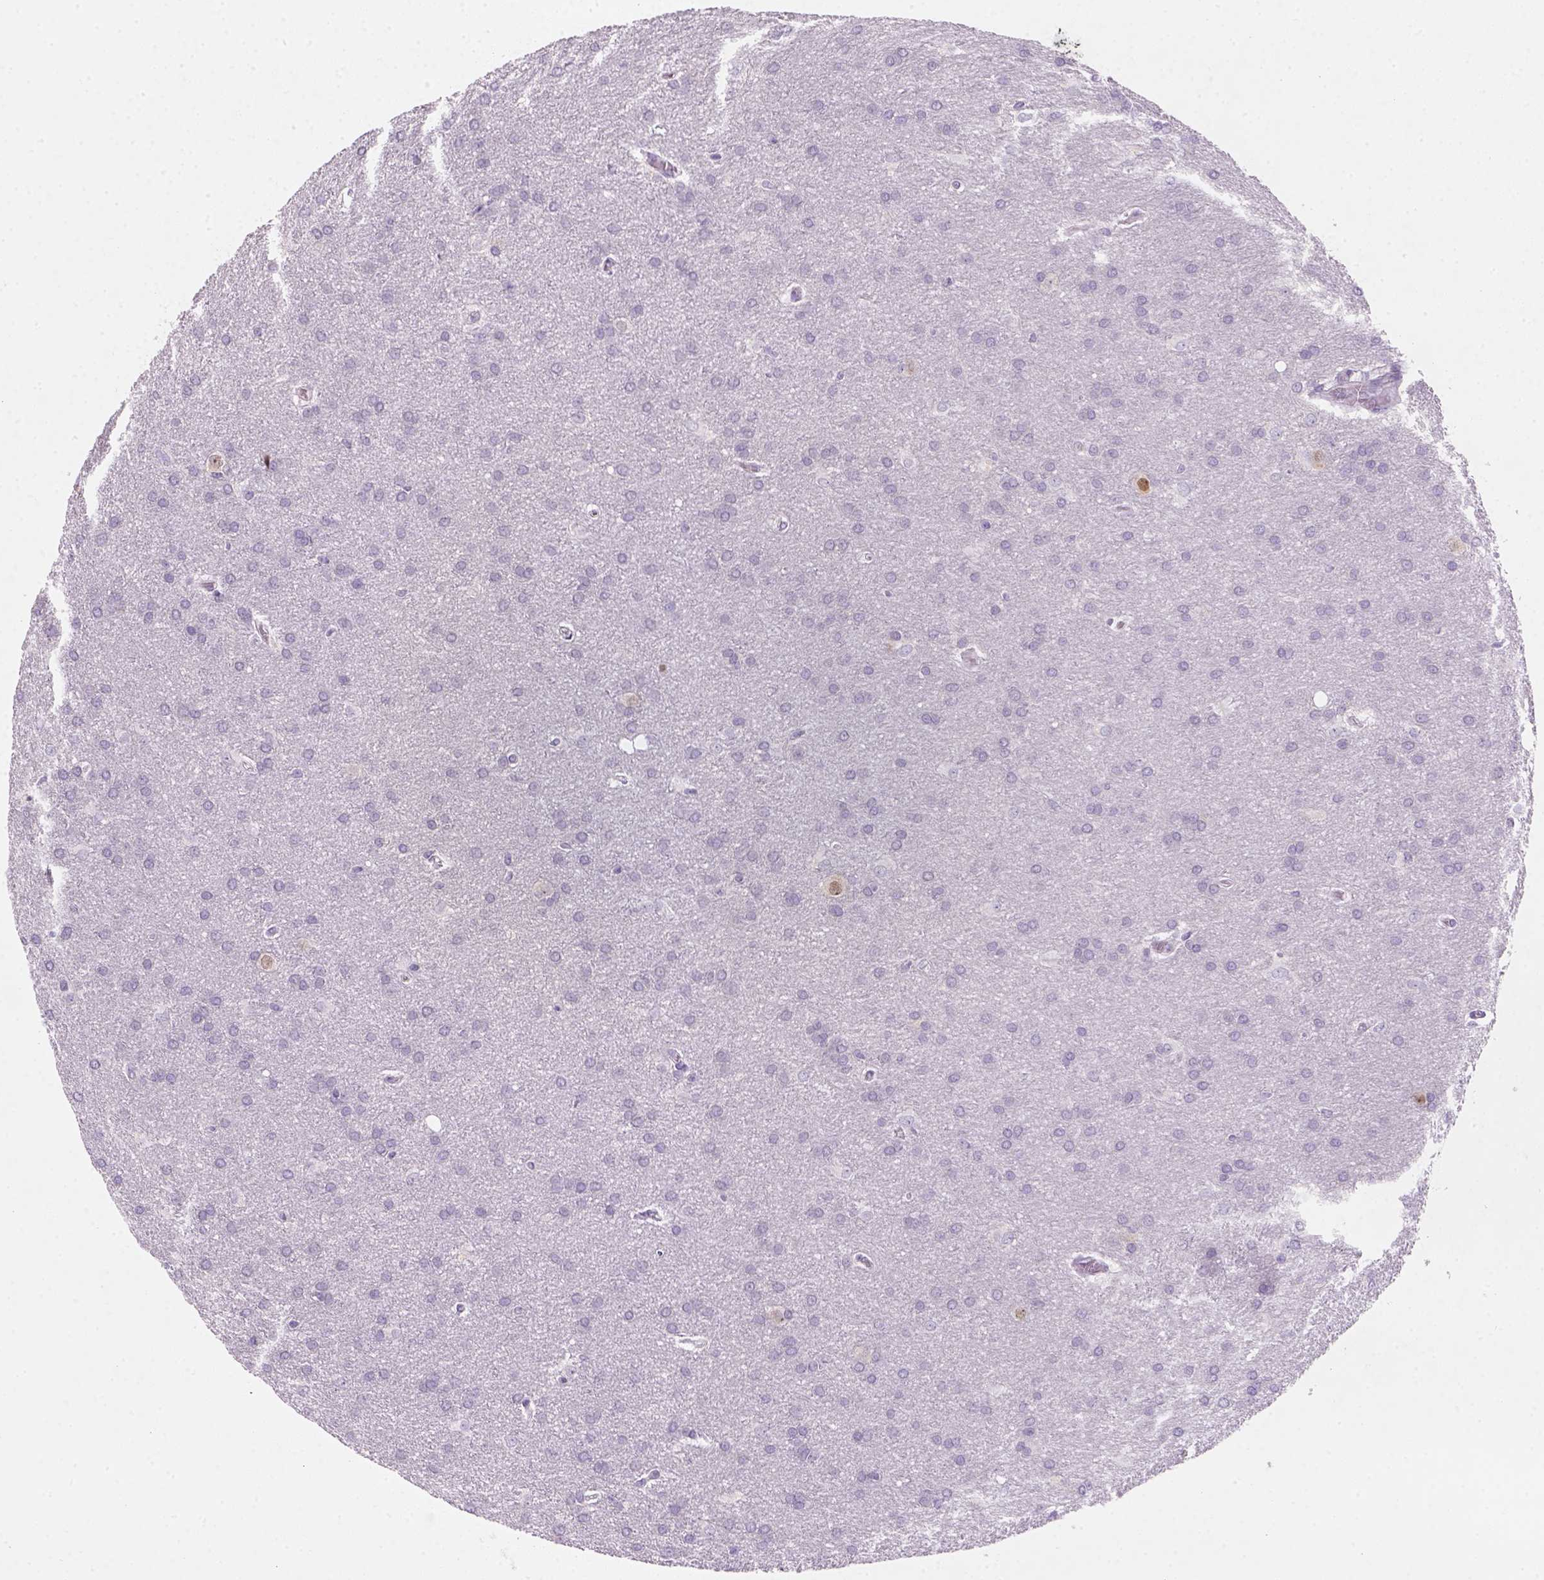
{"staining": {"intensity": "negative", "quantity": "none", "location": "none"}, "tissue": "glioma", "cell_type": "Tumor cells", "image_type": "cancer", "snomed": [{"axis": "morphology", "description": "Glioma, malignant, Low grade"}, {"axis": "topography", "description": "Brain"}], "caption": "Tumor cells show no significant protein positivity in malignant glioma (low-grade). Nuclei are stained in blue.", "gene": "ZMAT4", "patient": {"sex": "female", "age": 32}}